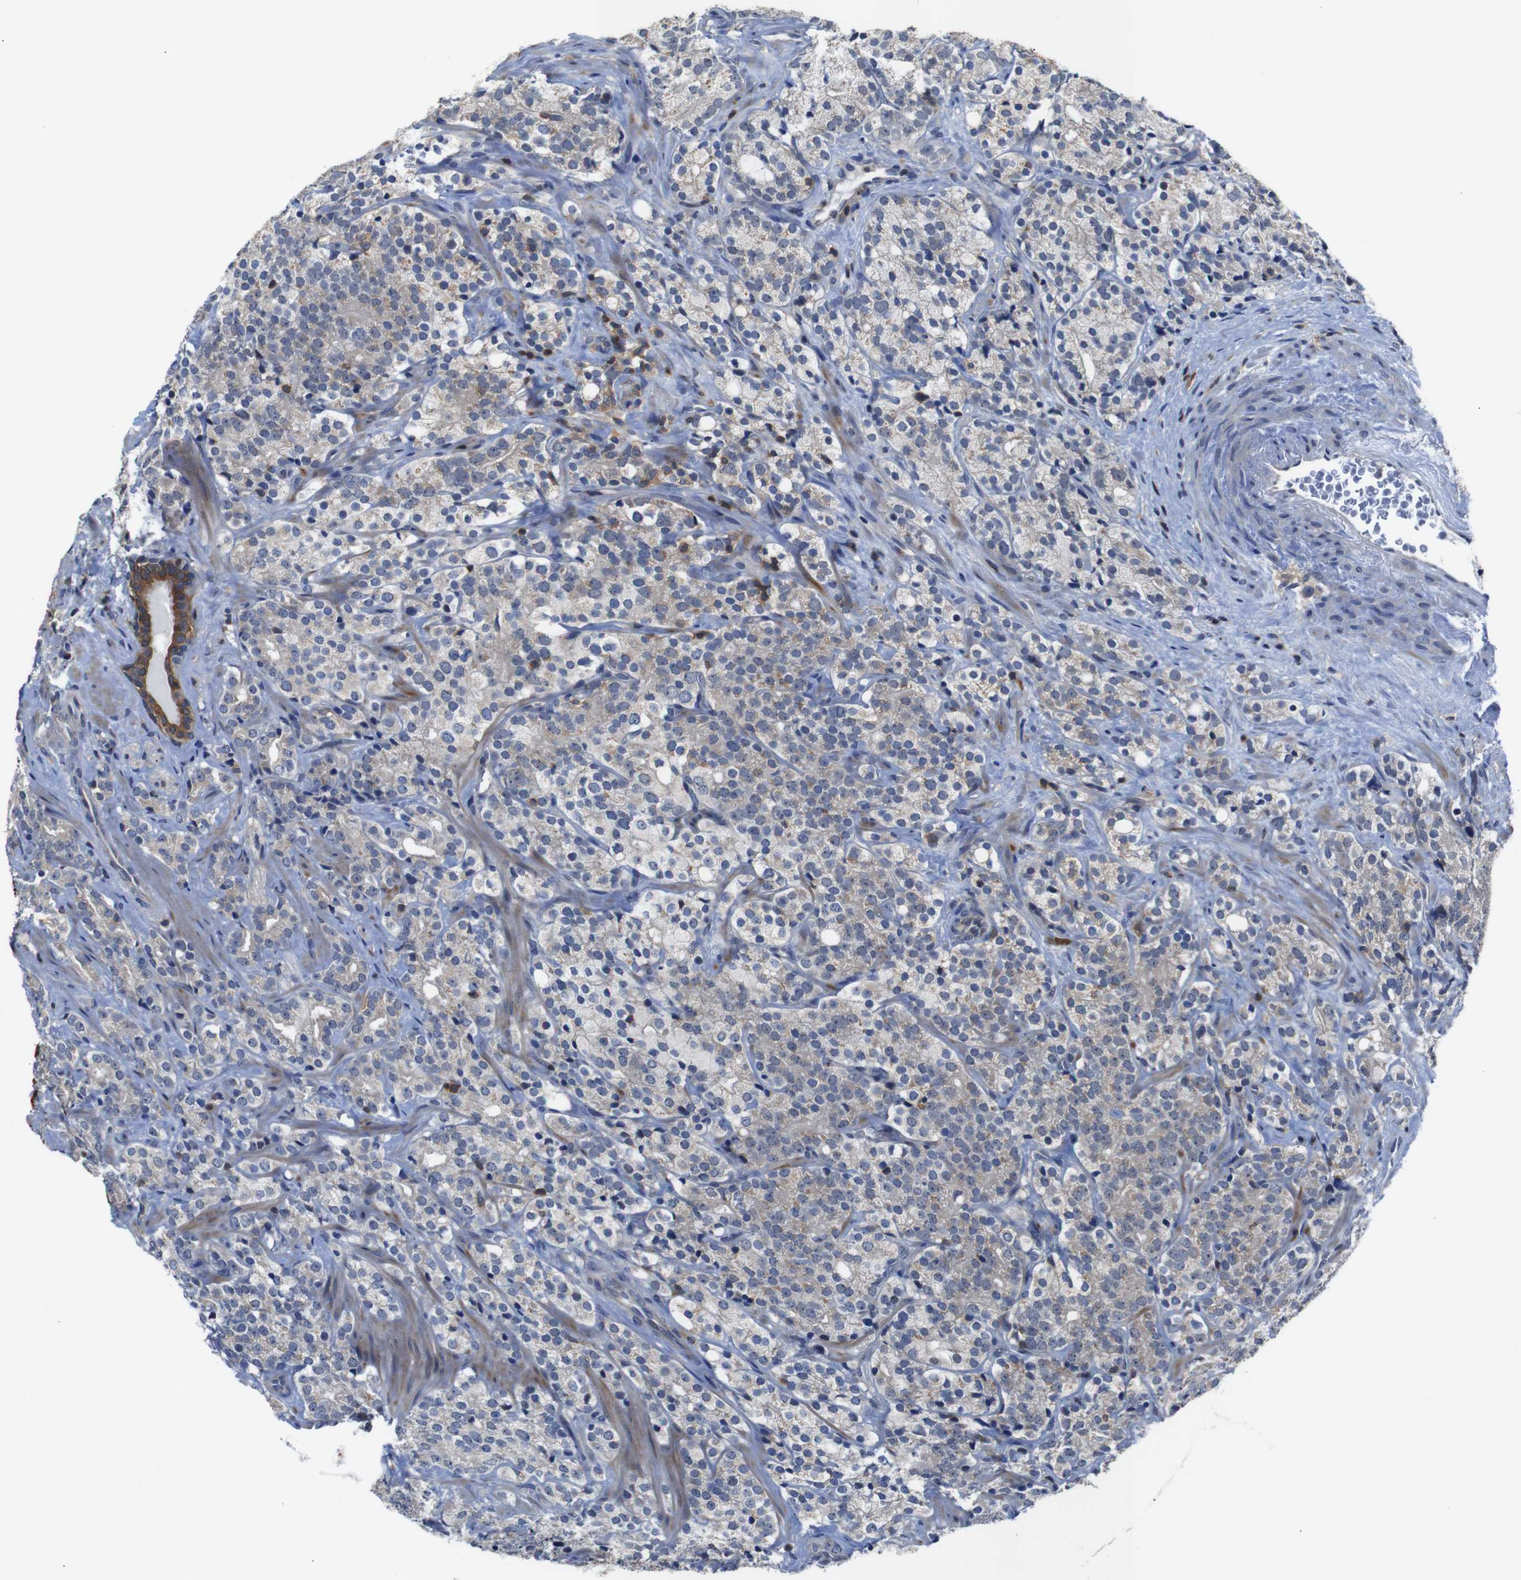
{"staining": {"intensity": "weak", "quantity": "<25%", "location": "cytoplasmic/membranous"}, "tissue": "prostate cancer", "cell_type": "Tumor cells", "image_type": "cancer", "snomed": [{"axis": "morphology", "description": "Adenocarcinoma, High grade"}, {"axis": "topography", "description": "Prostate"}], "caption": "Immunohistochemical staining of prostate cancer exhibits no significant expression in tumor cells.", "gene": "BRWD3", "patient": {"sex": "male", "age": 71}}